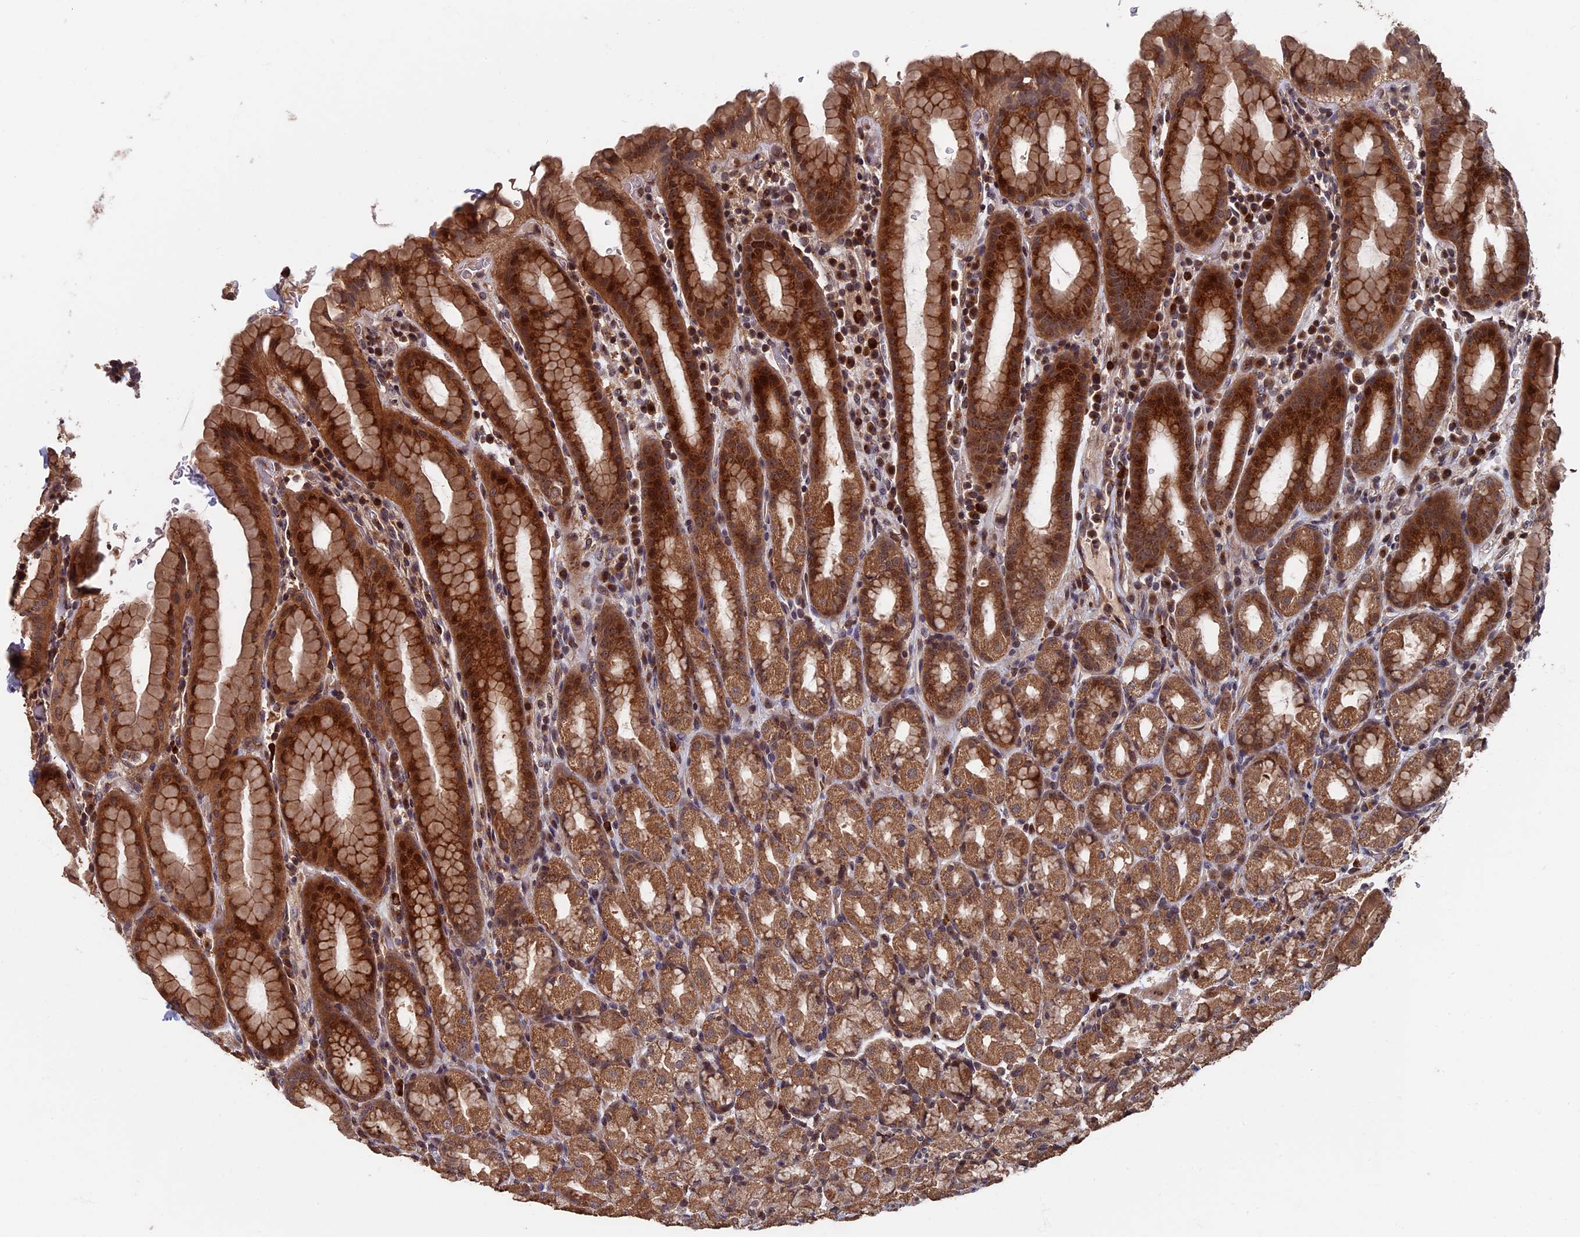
{"staining": {"intensity": "moderate", "quantity": ">75%", "location": "cytoplasmic/membranous,nuclear"}, "tissue": "stomach", "cell_type": "Glandular cells", "image_type": "normal", "snomed": [{"axis": "morphology", "description": "Normal tissue, NOS"}, {"axis": "topography", "description": "Stomach, upper"}, {"axis": "topography", "description": "Stomach, lower"}, {"axis": "topography", "description": "Small intestine"}], "caption": "Moderate cytoplasmic/membranous,nuclear positivity for a protein is present in about >75% of glandular cells of unremarkable stomach using immunohistochemistry (IHC).", "gene": "RASGRF1", "patient": {"sex": "male", "age": 68}}